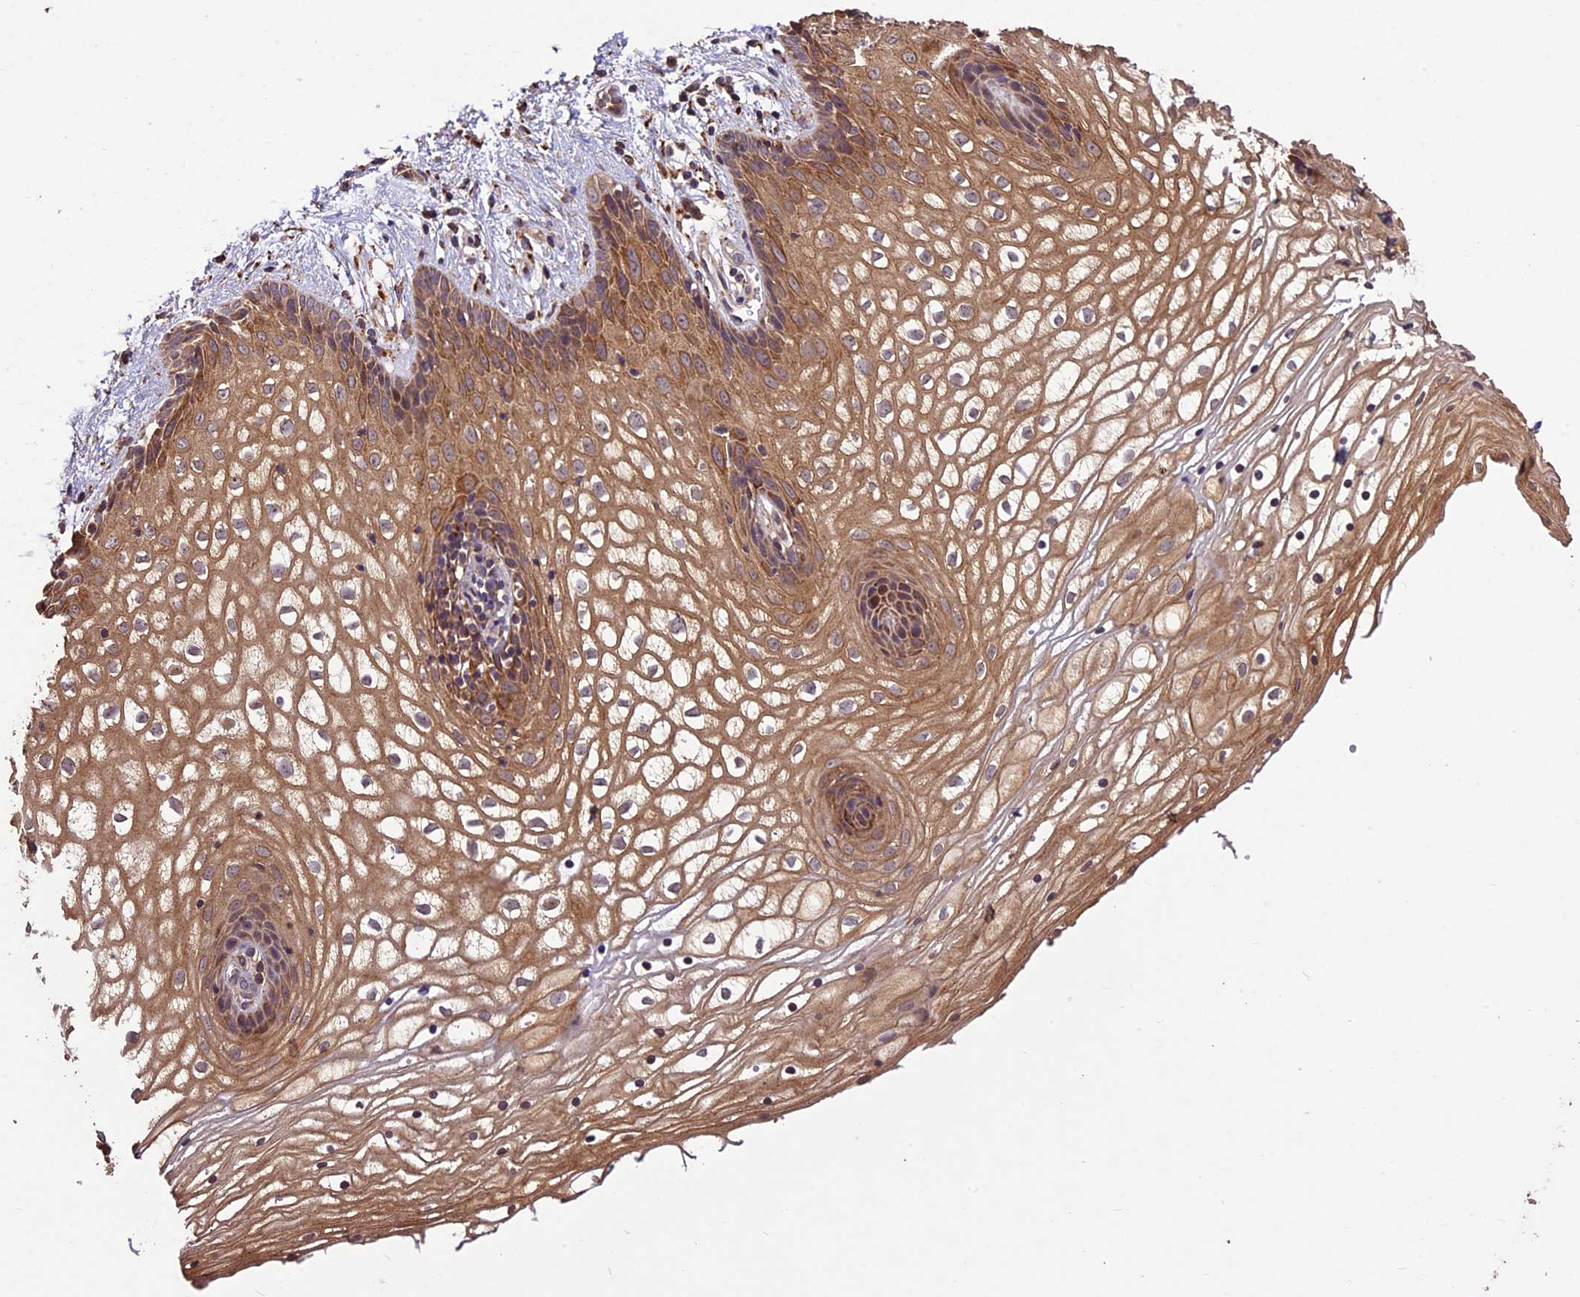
{"staining": {"intensity": "moderate", "quantity": ">75%", "location": "cytoplasmic/membranous"}, "tissue": "vagina", "cell_type": "Squamous epithelial cells", "image_type": "normal", "snomed": [{"axis": "morphology", "description": "Normal tissue, NOS"}, {"axis": "topography", "description": "Vagina"}], "caption": "Brown immunohistochemical staining in unremarkable vagina reveals moderate cytoplasmic/membranous positivity in approximately >75% of squamous epithelial cells. (DAB = brown stain, brightfield microscopy at high magnification).", "gene": "CRLF1", "patient": {"sex": "female", "age": 34}}